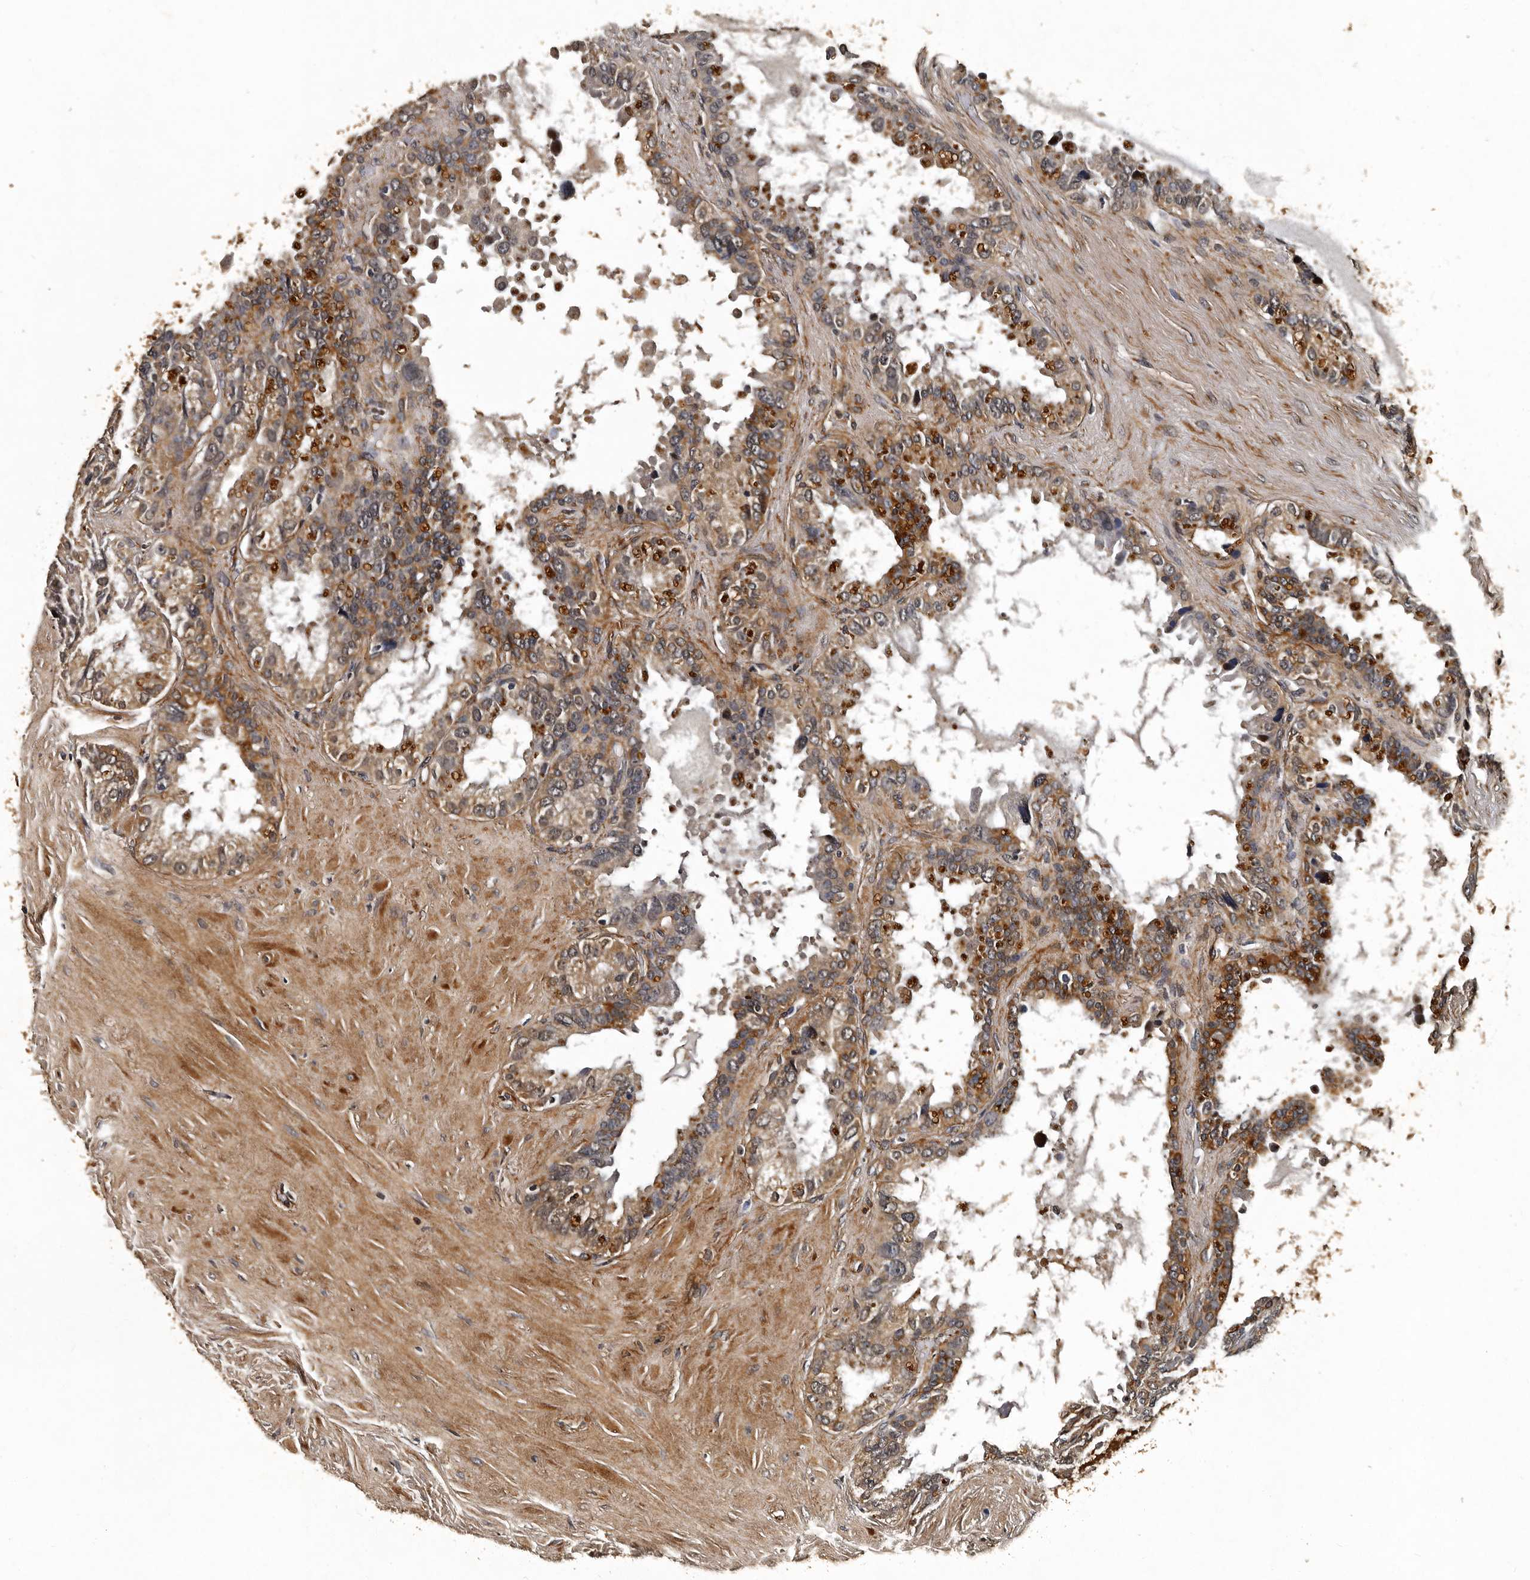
{"staining": {"intensity": "moderate", "quantity": ">75%", "location": "cytoplasmic/membranous,nuclear"}, "tissue": "seminal vesicle", "cell_type": "Glandular cells", "image_type": "normal", "snomed": [{"axis": "morphology", "description": "Normal tissue, NOS"}, {"axis": "topography", "description": "Seminal veicle"}], "caption": "DAB (3,3'-diaminobenzidine) immunohistochemical staining of benign human seminal vesicle demonstrates moderate cytoplasmic/membranous,nuclear protein positivity in about >75% of glandular cells. (DAB IHC, brown staining for protein, blue staining for nuclei).", "gene": "CPNE3", "patient": {"sex": "male", "age": 80}}